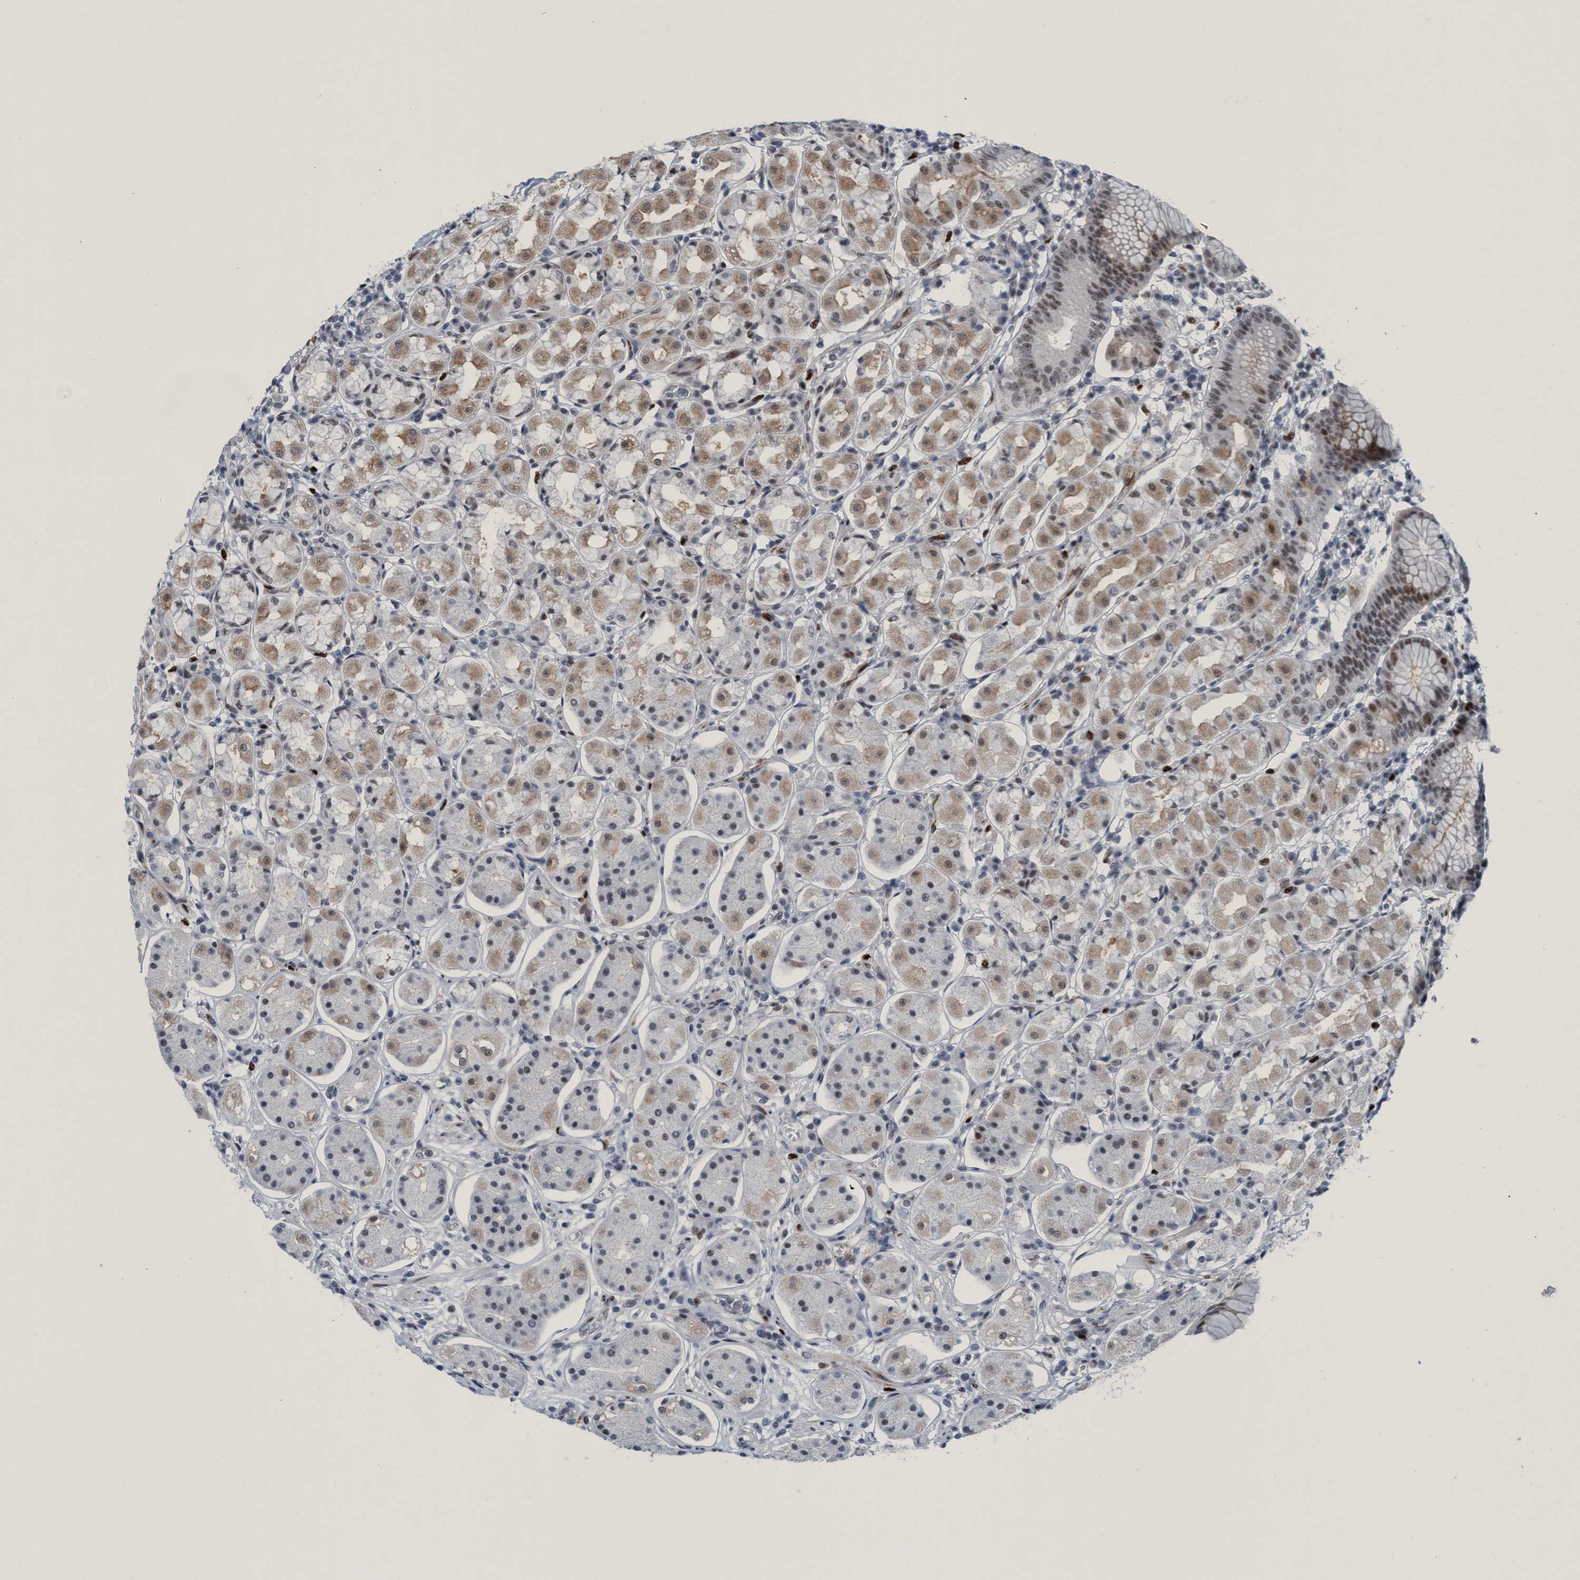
{"staining": {"intensity": "moderate", "quantity": "25%-75%", "location": "cytoplasmic/membranous,nuclear"}, "tissue": "stomach", "cell_type": "Glandular cells", "image_type": "normal", "snomed": [{"axis": "morphology", "description": "Normal tissue, NOS"}, {"axis": "topography", "description": "Stomach"}, {"axis": "topography", "description": "Stomach, lower"}], "caption": "Approximately 25%-75% of glandular cells in benign stomach display moderate cytoplasmic/membranous,nuclear protein expression as visualized by brown immunohistochemical staining.", "gene": "CWC27", "patient": {"sex": "female", "age": 56}}